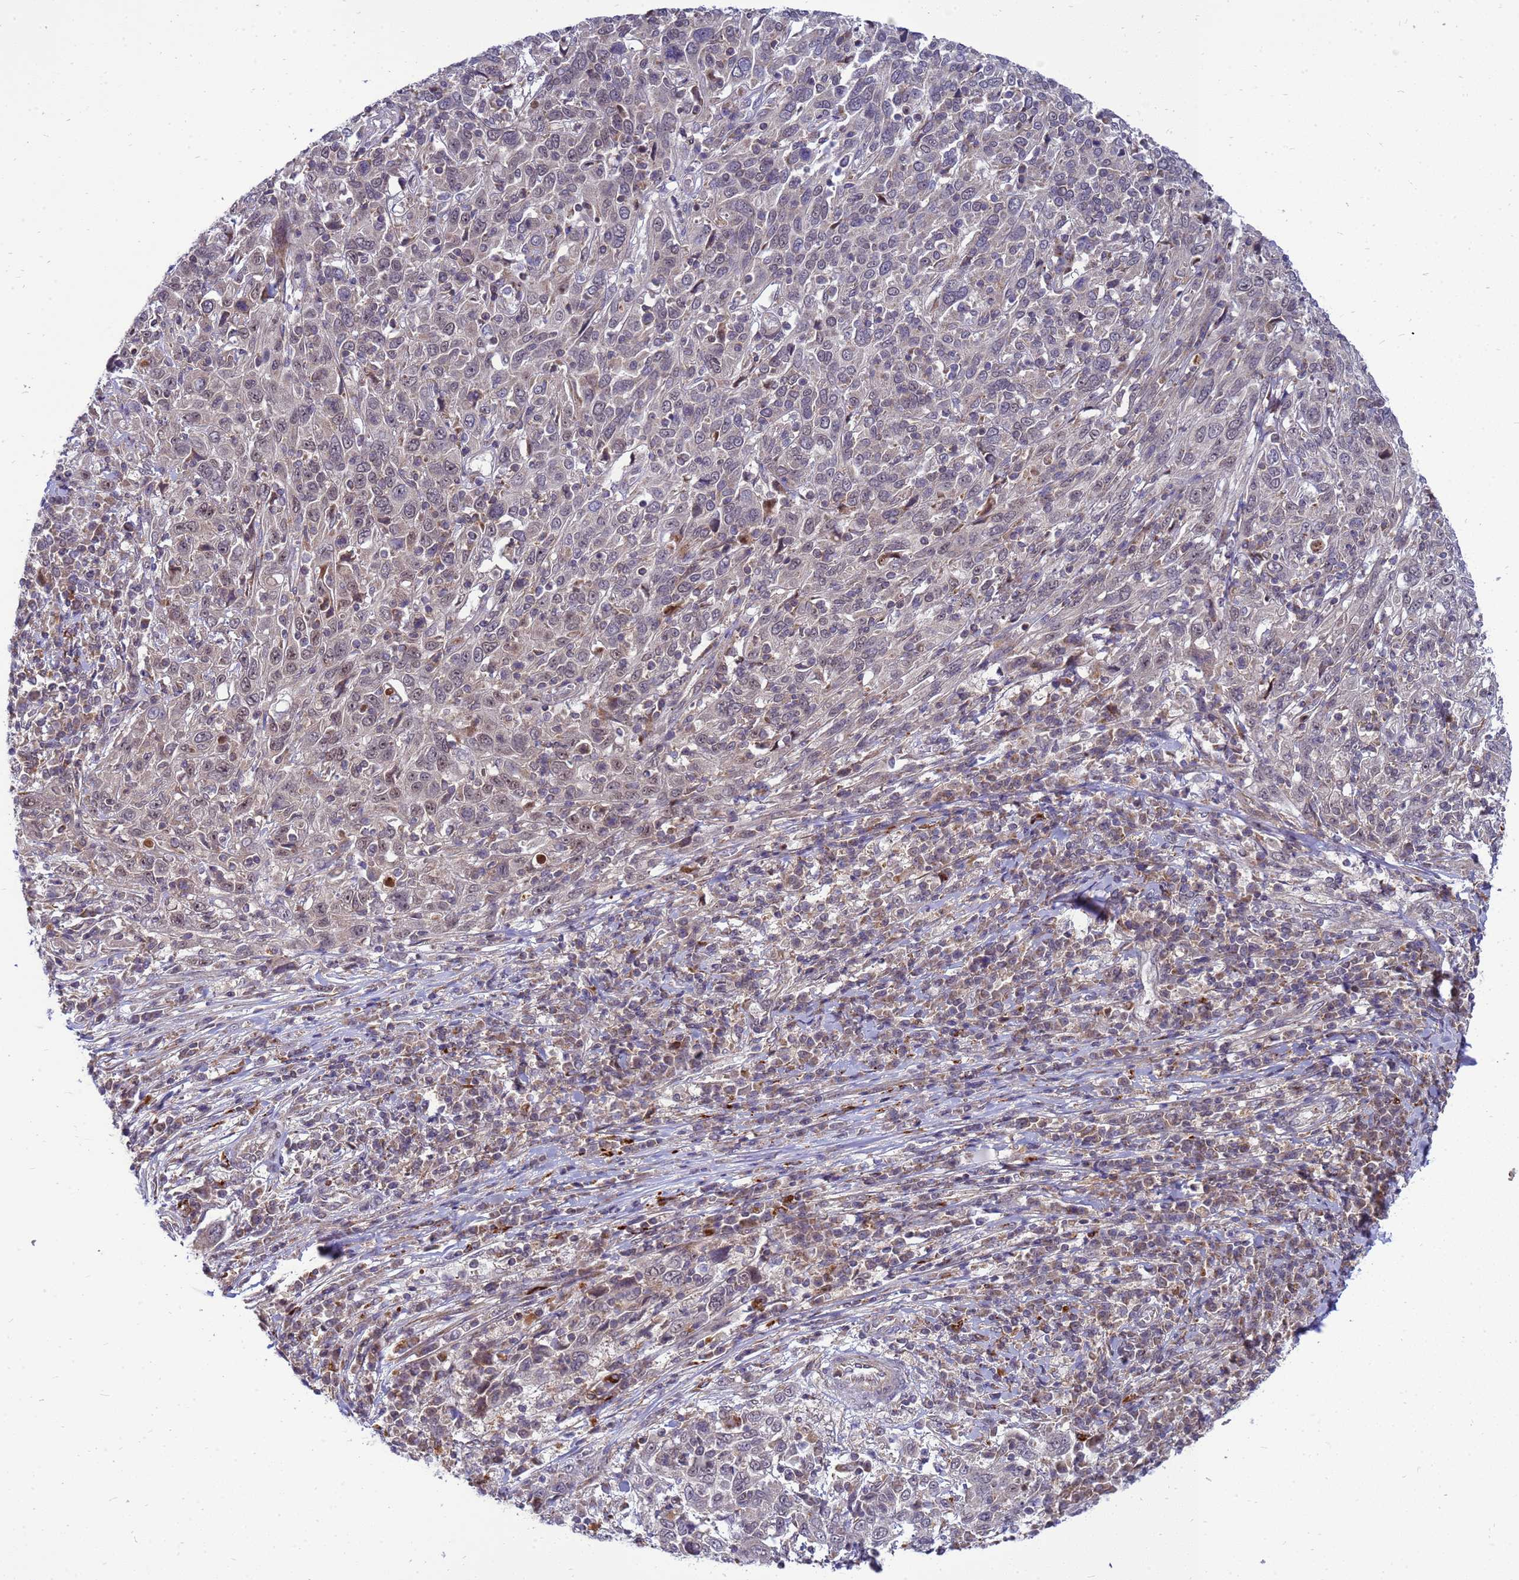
{"staining": {"intensity": "weak", "quantity": "<25%", "location": "cytoplasmic/membranous"}, "tissue": "cervical cancer", "cell_type": "Tumor cells", "image_type": "cancer", "snomed": [{"axis": "morphology", "description": "Squamous cell carcinoma, NOS"}, {"axis": "topography", "description": "Cervix"}], "caption": "Protein analysis of cervical squamous cell carcinoma exhibits no significant staining in tumor cells. (Brightfield microscopy of DAB immunohistochemistry at high magnification).", "gene": "C12orf43", "patient": {"sex": "female", "age": 46}}